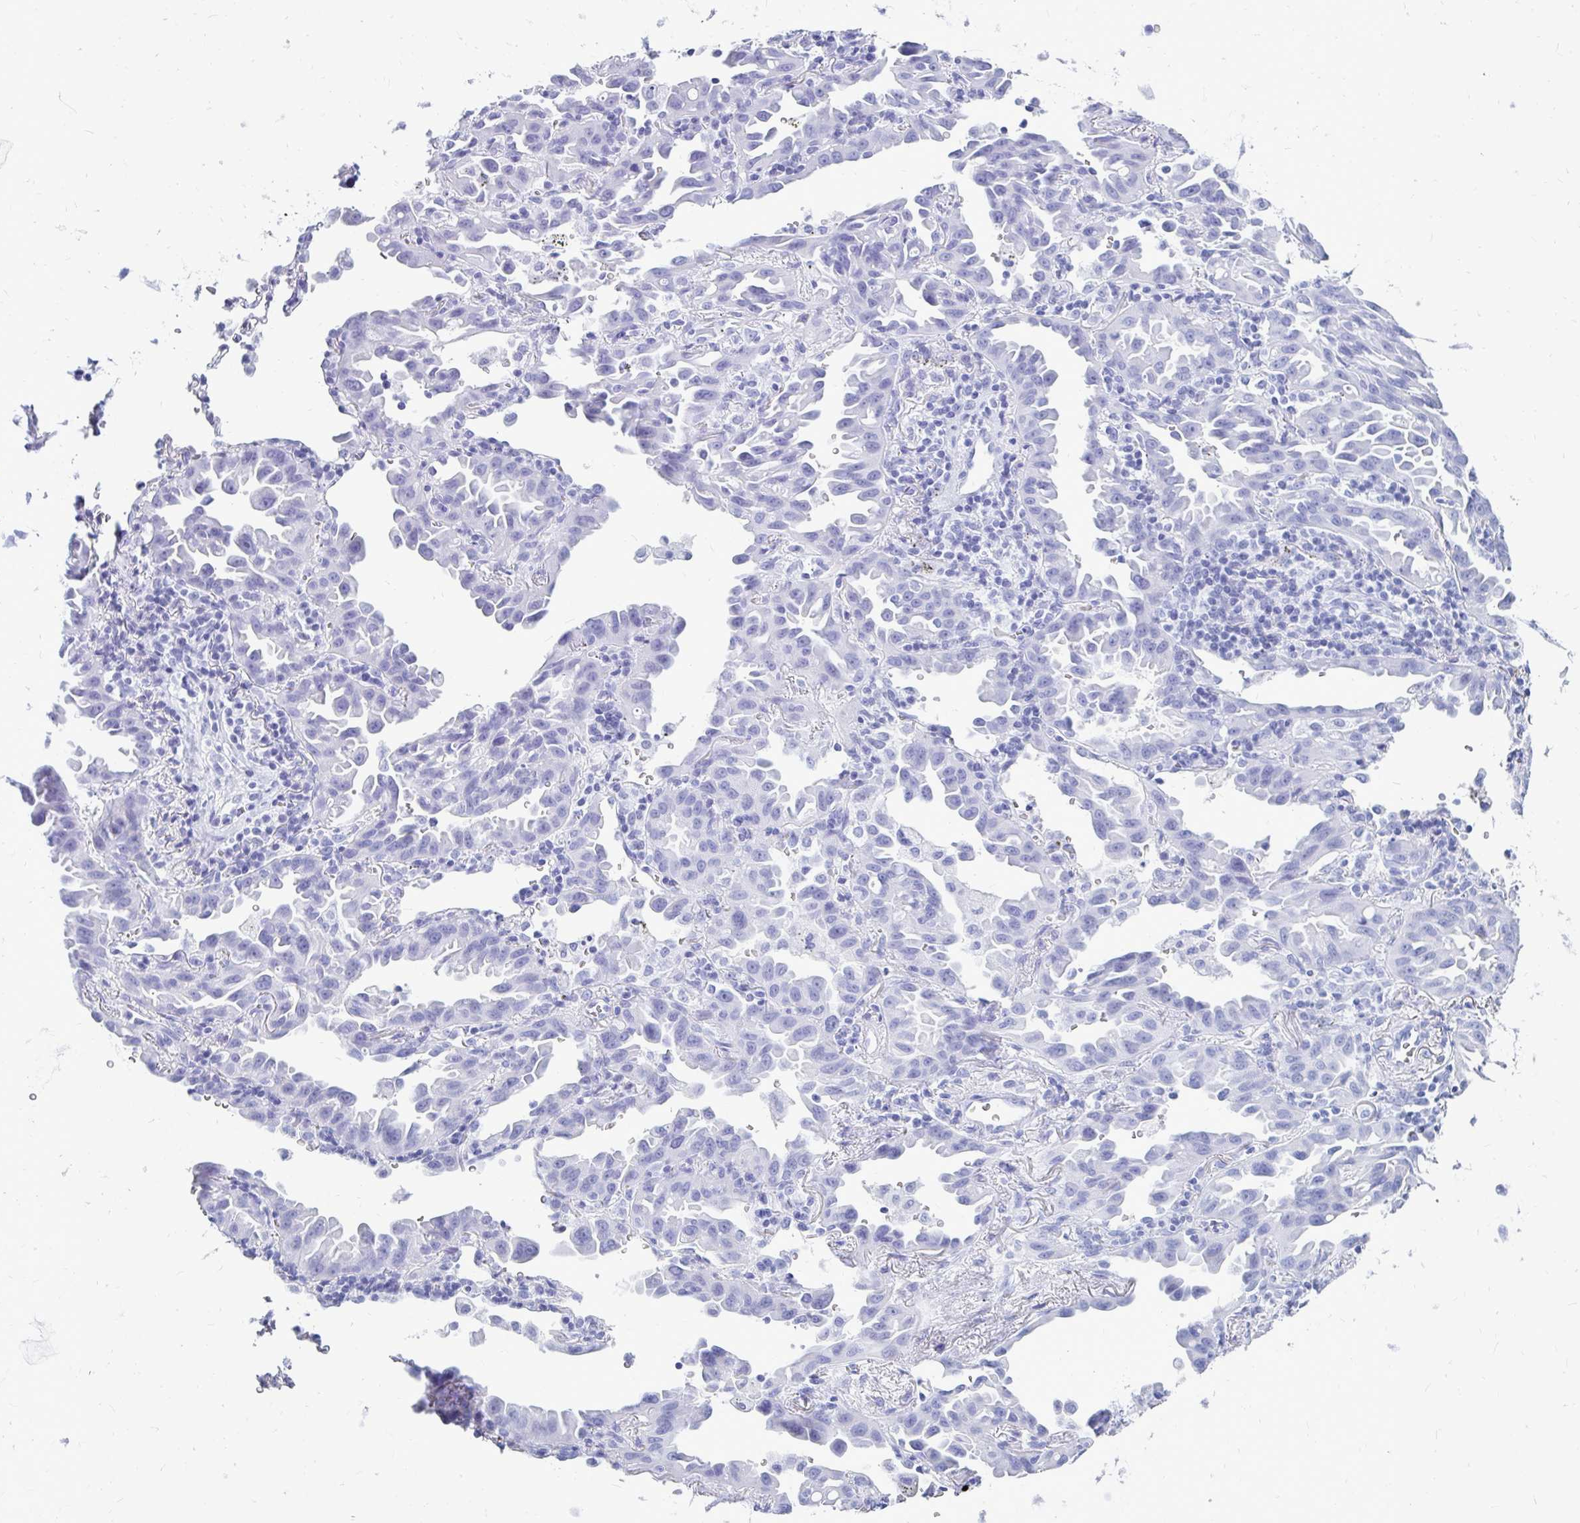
{"staining": {"intensity": "negative", "quantity": "none", "location": "none"}, "tissue": "lung cancer", "cell_type": "Tumor cells", "image_type": "cancer", "snomed": [{"axis": "morphology", "description": "Adenocarcinoma, NOS"}, {"axis": "topography", "description": "Lung"}], "caption": "Immunohistochemical staining of human lung cancer reveals no significant staining in tumor cells.", "gene": "OR10R2", "patient": {"sex": "male", "age": 68}}